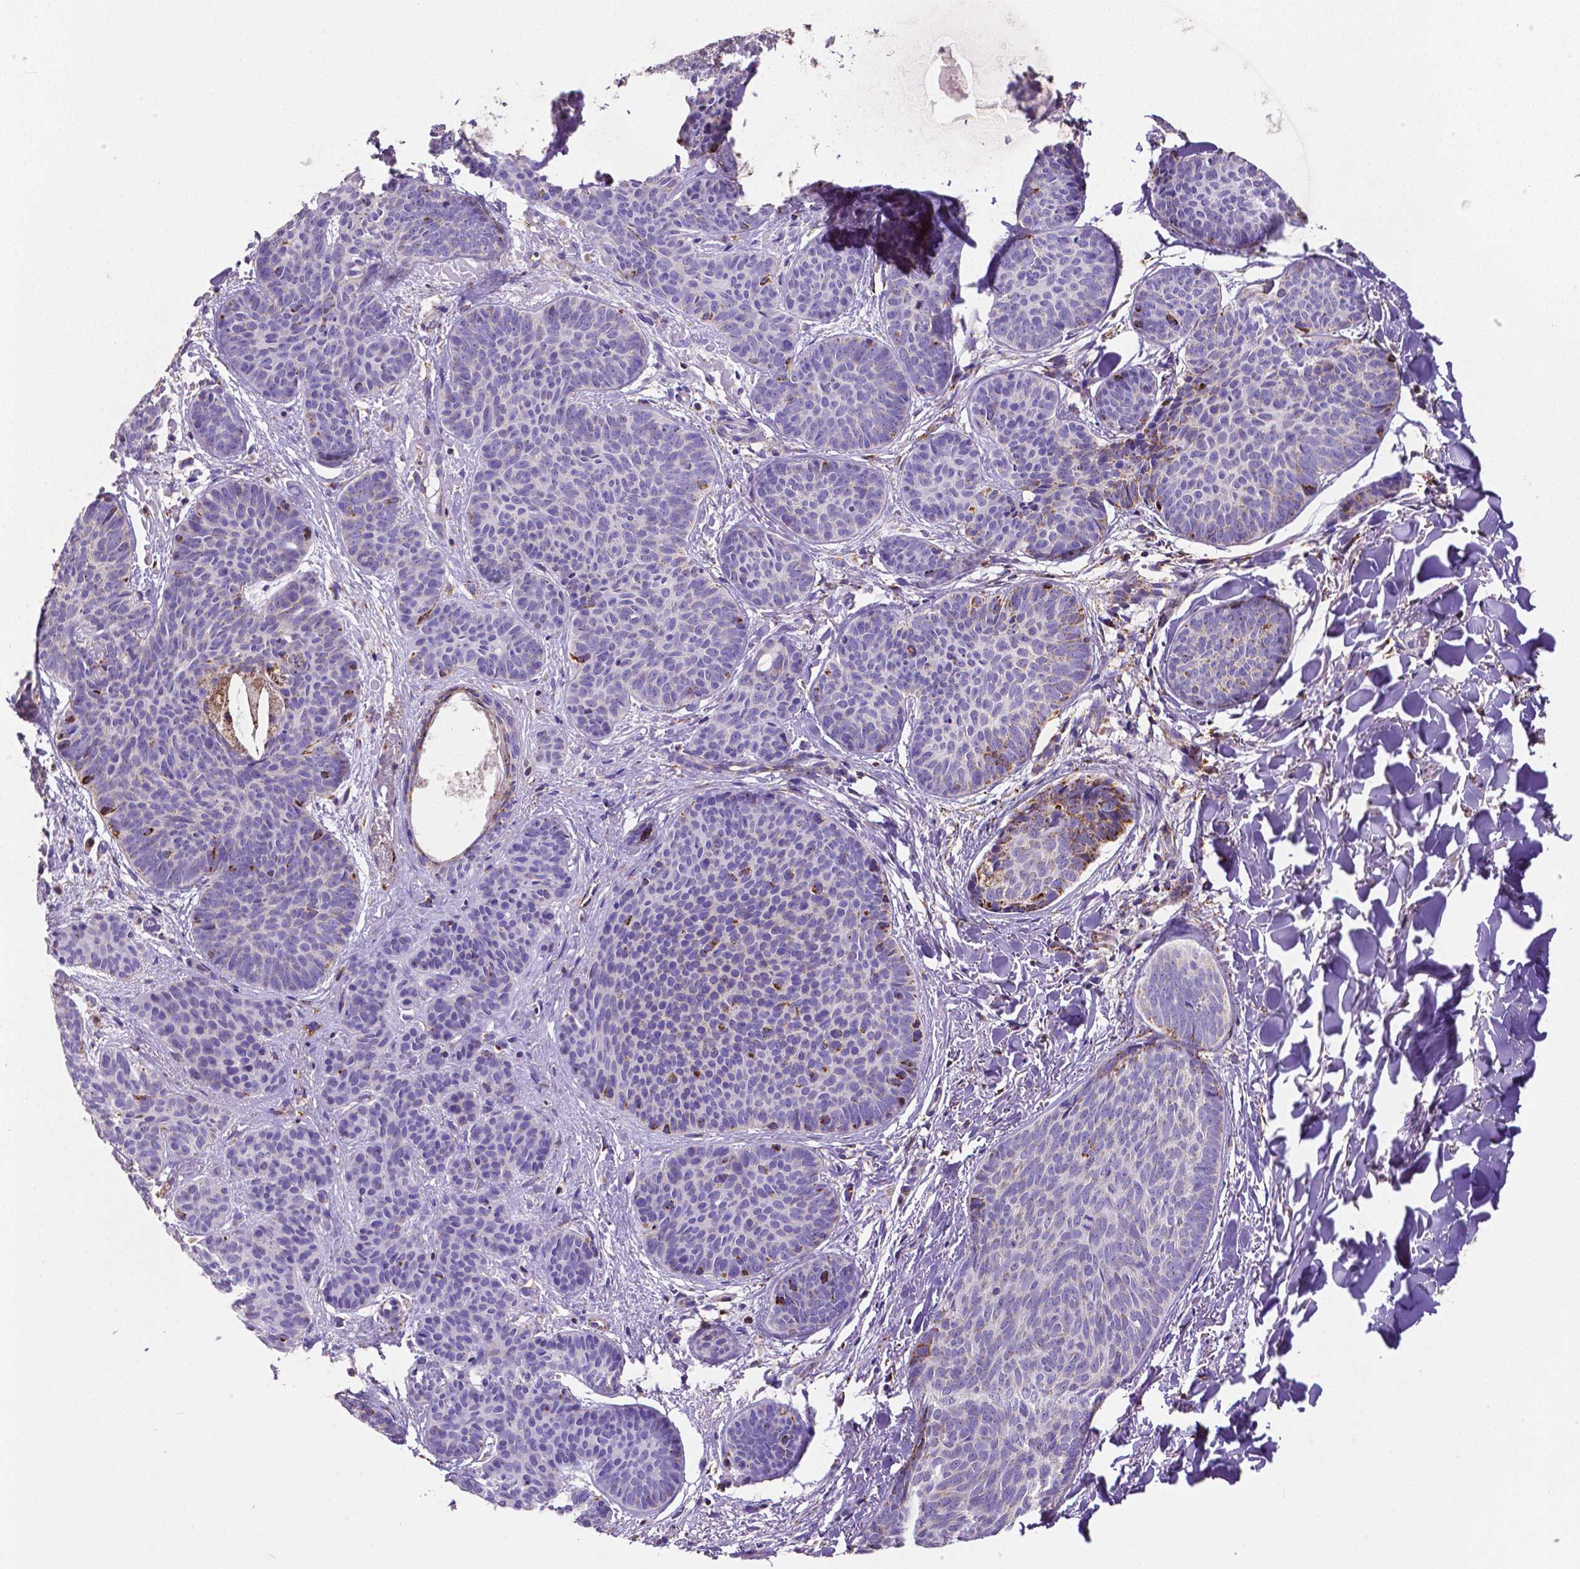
{"staining": {"intensity": "moderate", "quantity": "<25%", "location": "cytoplasmic/membranous"}, "tissue": "skin cancer", "cell_type": "Tumor cells", "image_type": "cancer", "snomed": [{"axis": "morphology", "description": "Basal cell carcinoma"}, {"axis": "topography", "description": "Skin"}], "caption": "Moderate cytoplasmic/membranous positivity is present in about <25% of tumor cells in skin basal cell carcinoma.", "gene": "MACC1", "patient": {"sex": "female", "age": 82}}